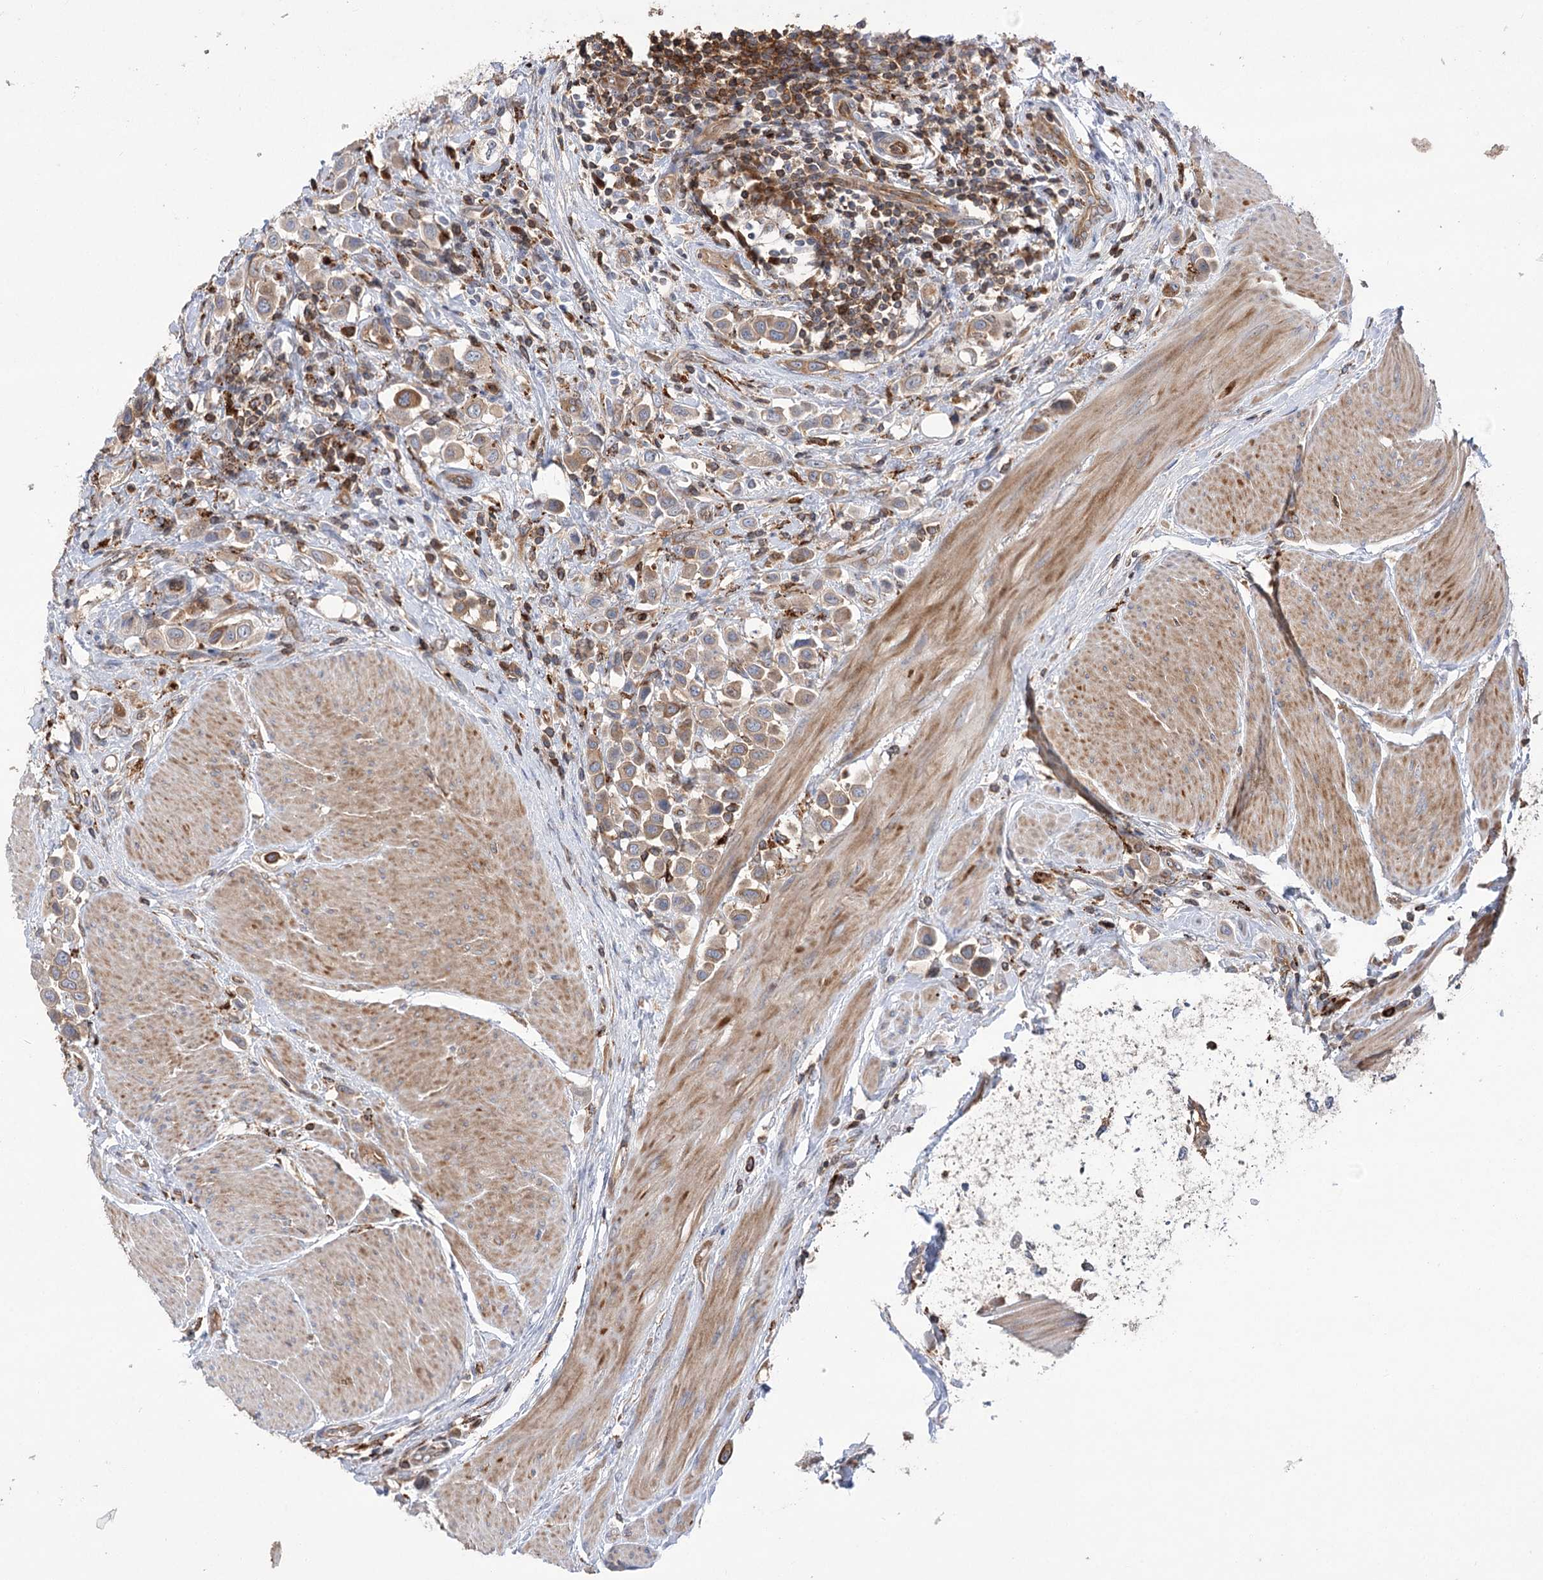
{"staining": {"intensity": "moderate", "quantity": "<25%", "location": "cytoplasmic/membranous"}, "tissue": "urothelial cancer", "cell_type": "Tumor cells", "image_type": "cancer", "snomed": [{"axis": "morphology", "description": "Urothelial carcinoma, High grade"}, {"axis": "topography", "description": "Urinary bladder"}], "caption": "Immunohistochemistry (IHC) photomicrograph of neoplastic tissue: human urothelial cancer stained using immunohistochemistry (IHC) demonstrates low levels of moderate protein expression localized specifically in the cytoplasmic/membranous of tumor cells, appearing as a cytoplasmic/membranous brown color.", "gene": "VPS37B", "patient": {"sex": "male", "age": 50}}